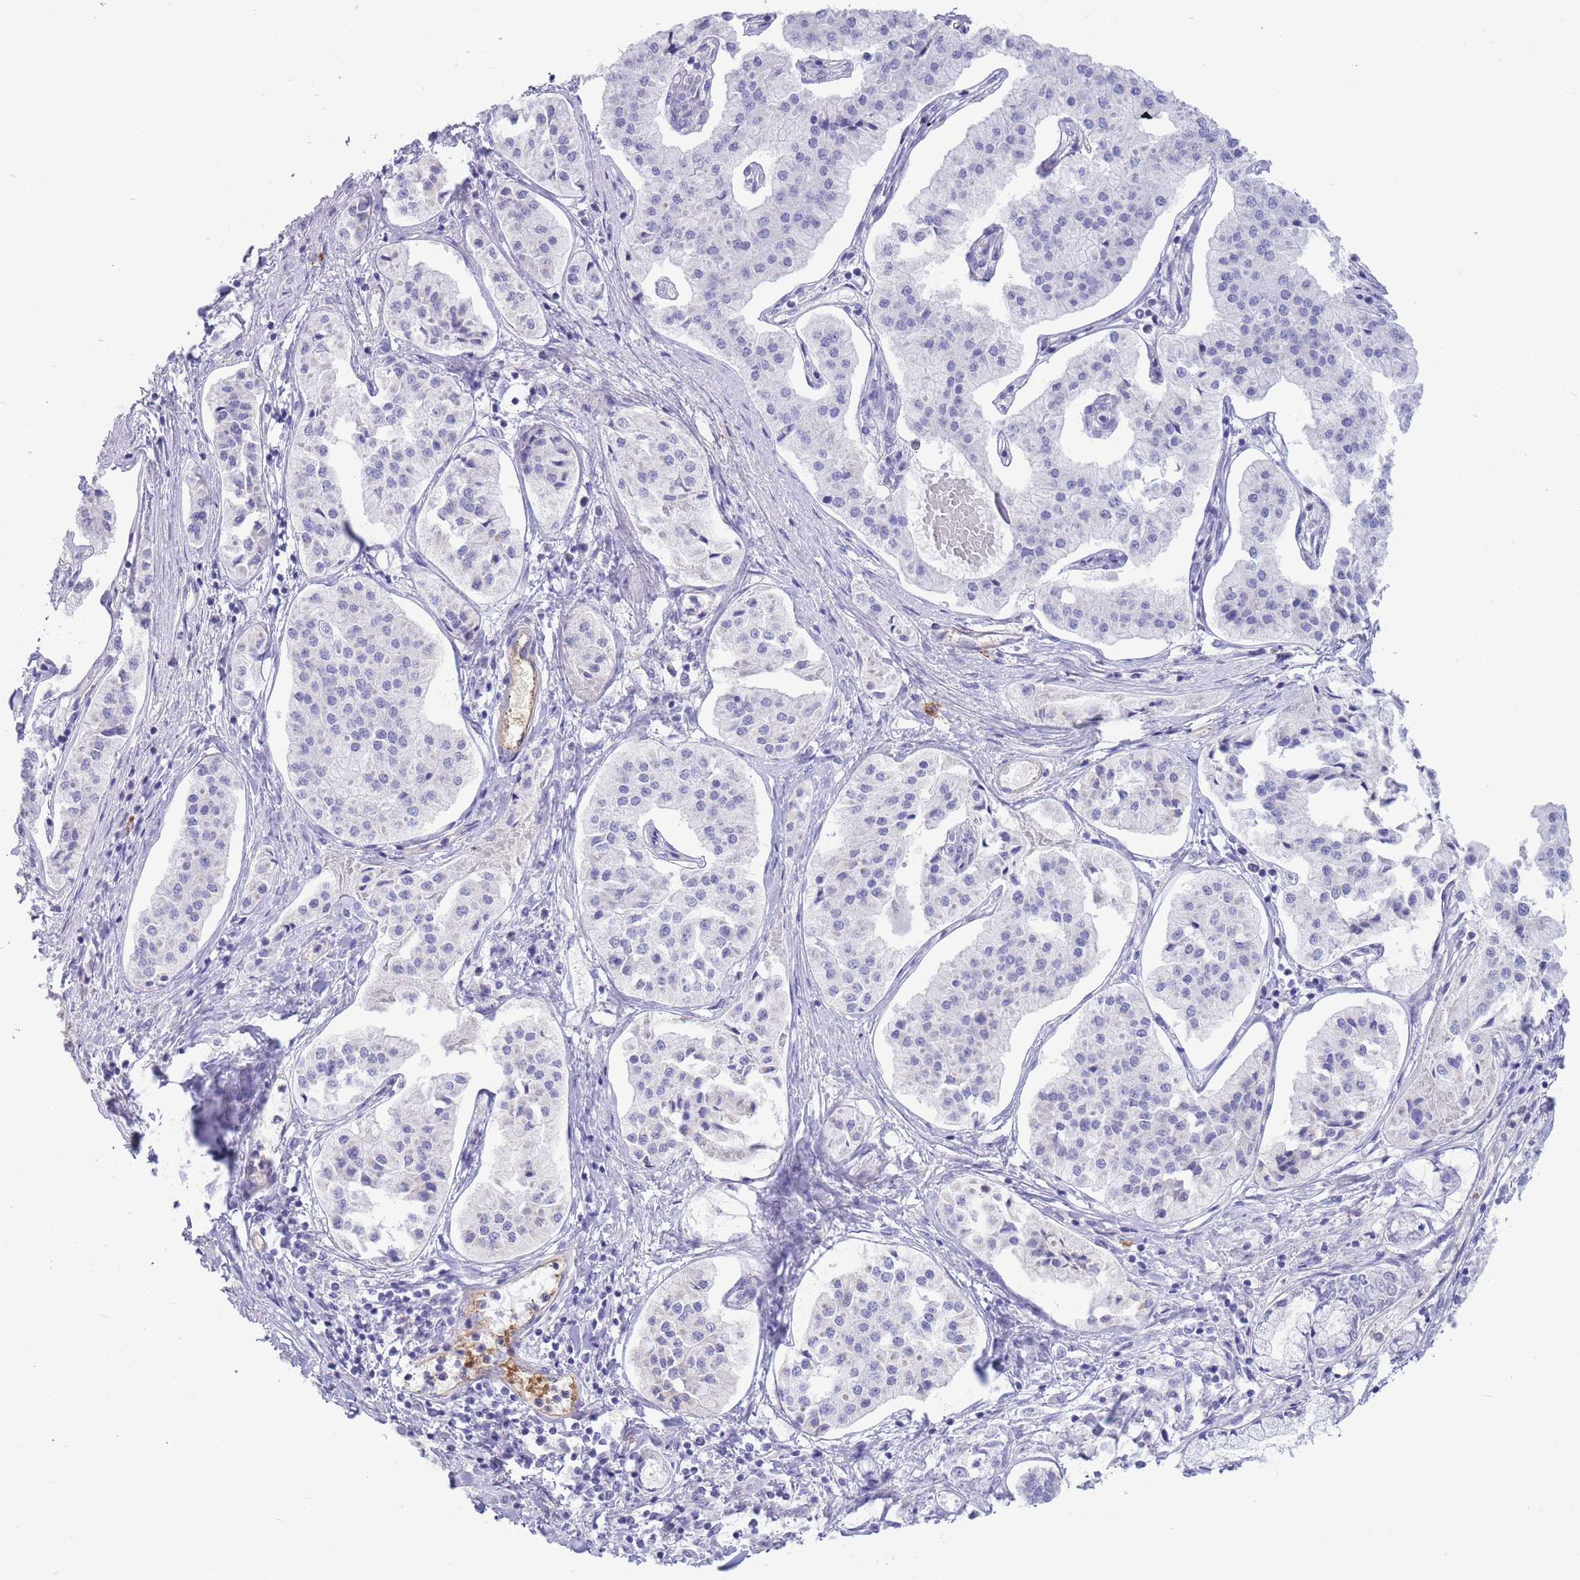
{"staining": {"intensity": "negative", "quantity": "none", "location": "none"}, "tissue": "pancreatic cancer", "cell_type": "Tumor cells", "image_type": "cancer", "snomed": [{"axis": "morphology", "description": "Adenocarcinoma, NOS"}, {"axis": "topography", "description": "Pancreas"}], "caption": "Tumor cells are negative for brown protein staining in pancreatic adenocarcinoma. (DAB immunohistochemistry (IHC), high magnification).", "gene": "ASAP3", "patient": {"sex": "female", "age": 50}}